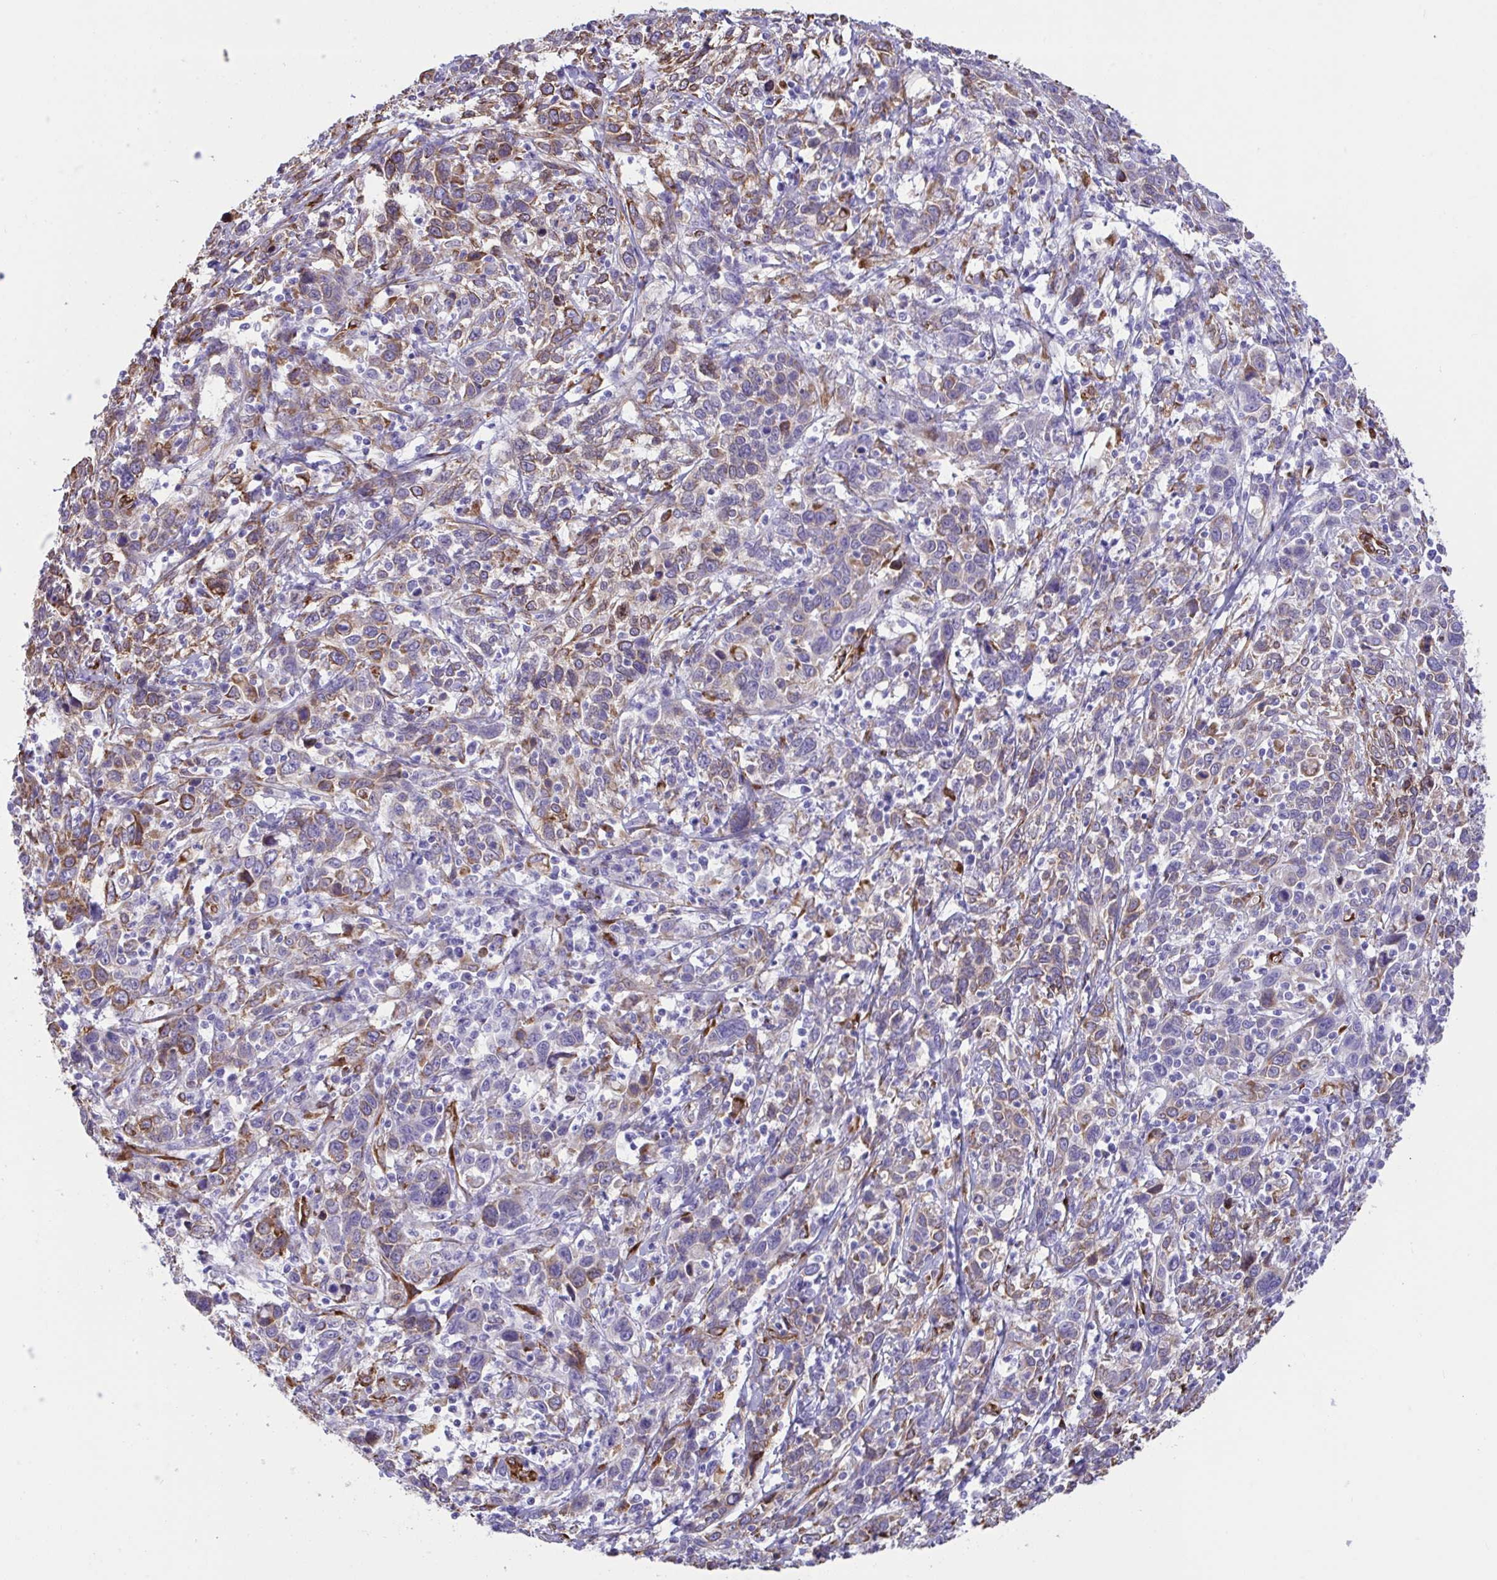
{"staining": {"intensity": "moderate", "quantity": "25%-75%", "location": "cytoplasmic/membranous"}, "tissue": "cervical cancer", "cell_type": "Tumor cells", "image_type": "cancer", "snomed": [{"axis": "morphology", "description": "Squamous cell carcinoma, NOS"}, {"axis": "topography", "description": "Cervix"}], "caption": "A micrograph of human cervical cancer (squamous cell carcinoma) stained for a protein displays moderate cytoplasmic/membranous brown staining in tumor cells.", "gene": "ASPH", "patient": {"sex": "female", "age": 46}}